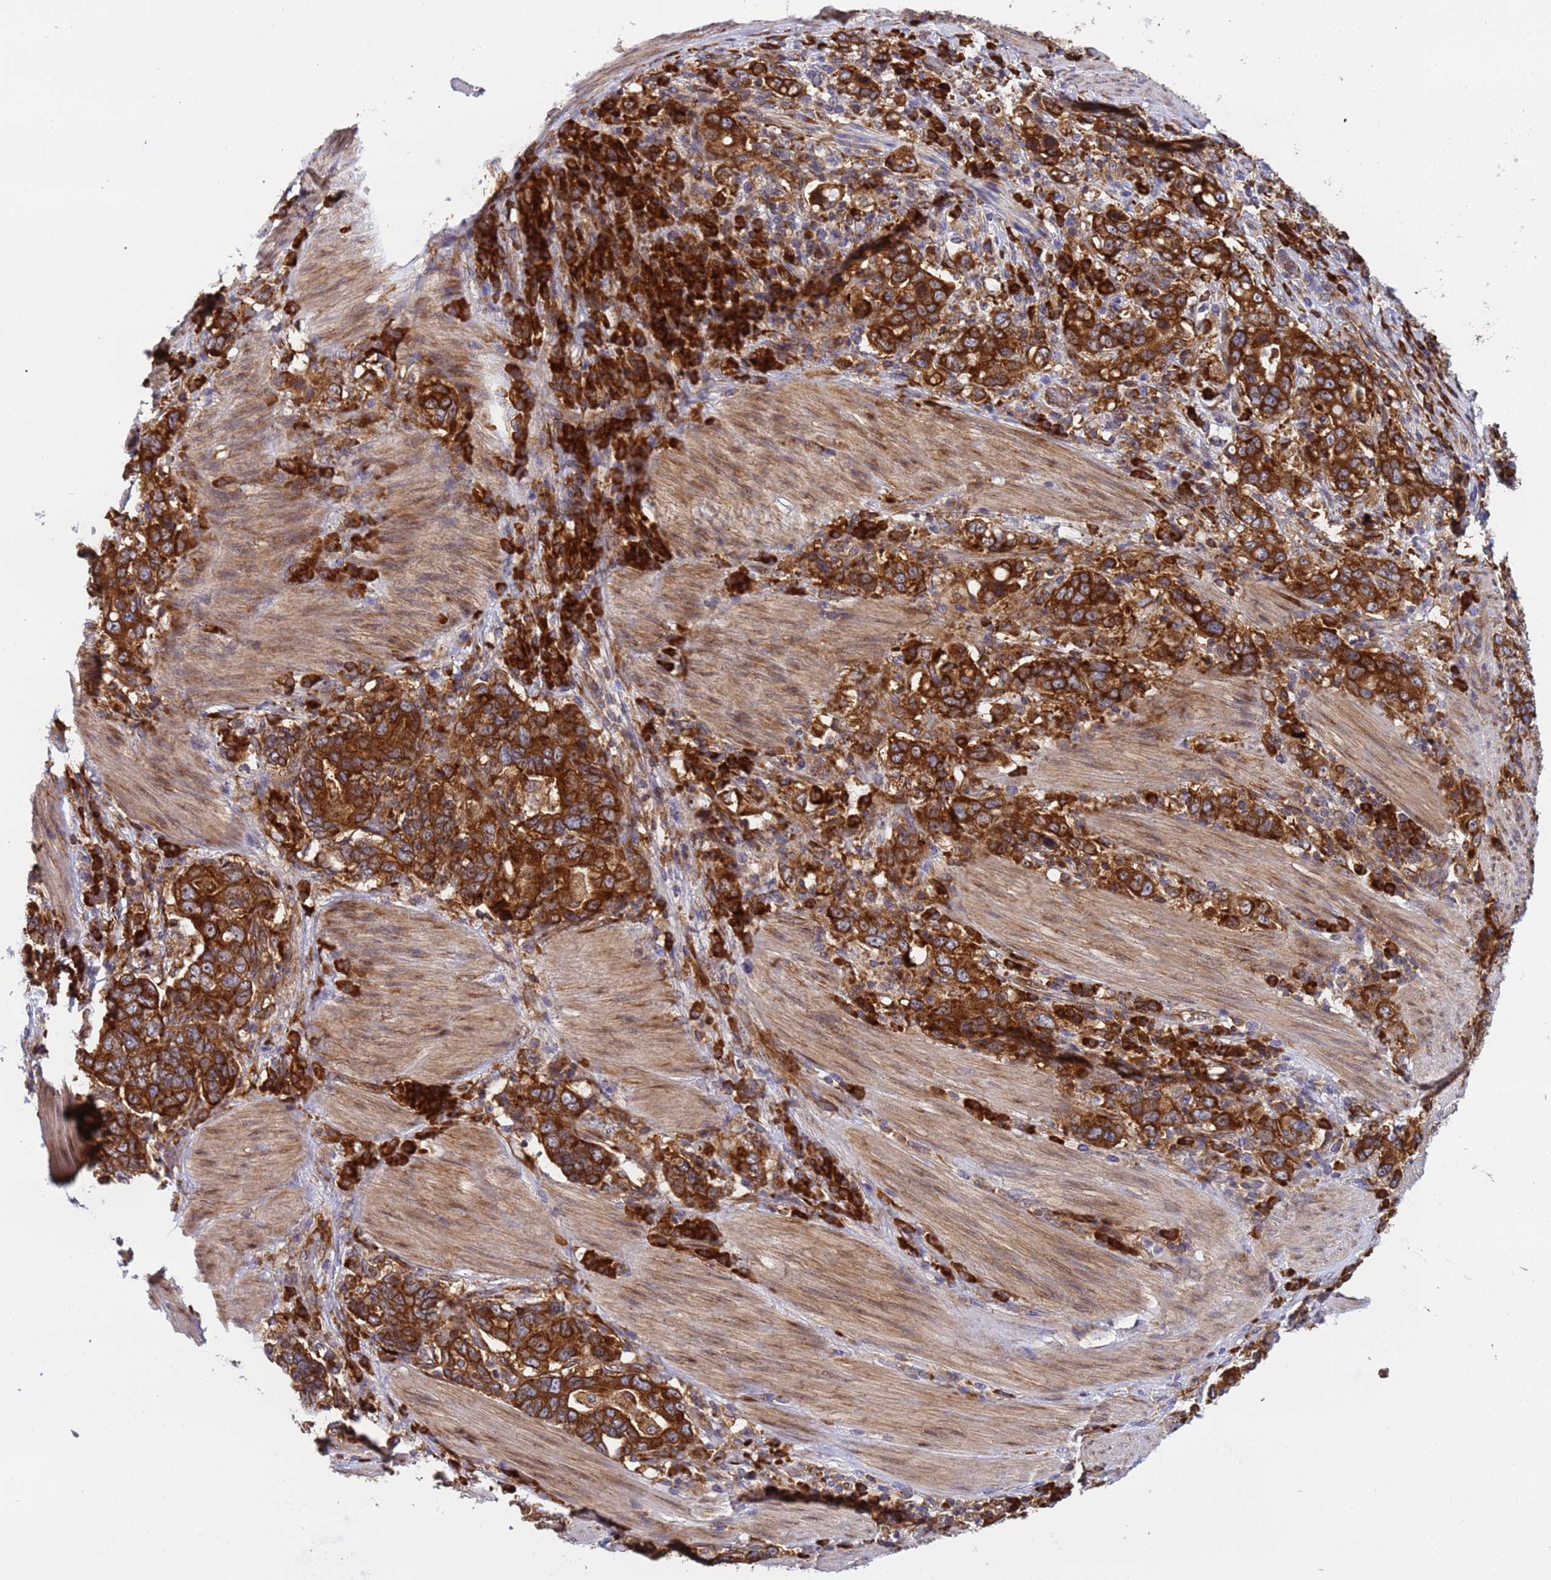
{"staining": {"intensity": "strong", "quantity": ">75%", "location": "cytoplasmic/membranous"}, "tissue": "stomach cancer", "cell_type": "Tumor cells", "image_type": "cancer", "snomed": [{"axis": "morphology", "description": "Adenocarcinoma, NOS"}, {"axis": "topography", "description": "Stomach, upper"}, {"axis": "topography", "description": "Stomach"}], "caption": "The histopathology image demonstrates staining of adenocarcinoma (stomach), revealing strong cytoplasmic/membranous protein positivity (brown color) within tumor cells. The staining is performed using DAB brown chromogen to label protein expression. The nuclei are counter-stained blue using hematoxylin.", "gene": "RPL36", "patient": {"sex": "male", "age": 62}}